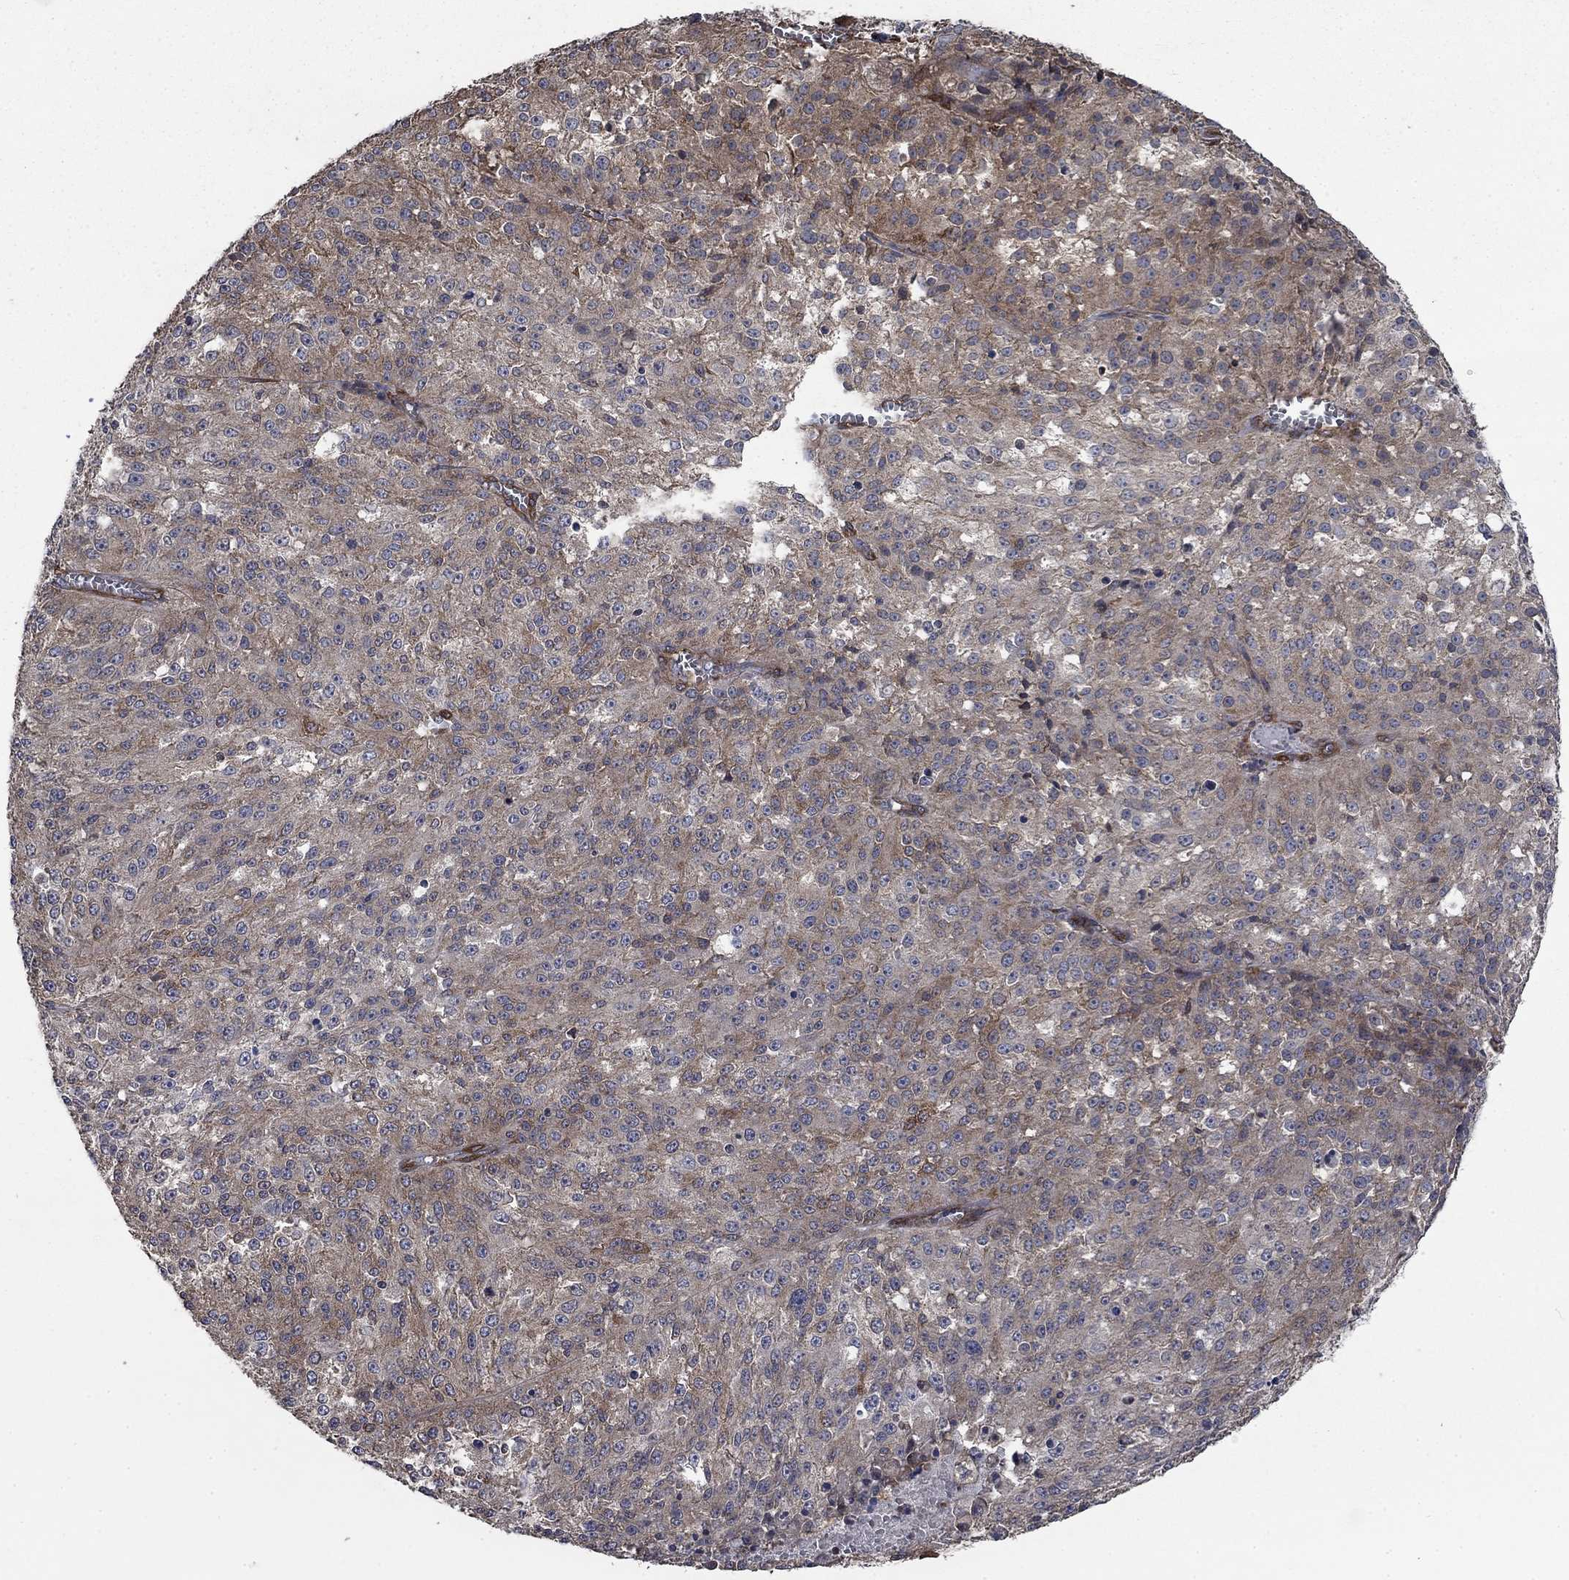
{"staining": {"intensity": "moderate", "quantity": "<25%", "location": "cytoplasmic/membranous"}, "tissue": "melanoma", "cell_type": "Tumor cells", "image_type": "cancer", "snomed": [{"axis": "morphology", "description": "Malignant melanoma, Metastatic site"}, {"axis": "topography", "description": "Lymph node"}], "caption": "A low amount of moderate cytoplasmic/membranous positivity is seen in approximately <25% of tumor cells in melanoma tissue. The protein is stained brown, and the nuclei are stained in blue (DAB IHC with brightfield microscopy, high magnification).", "gene": "PDE3A", "patient": {"sex": "female", "age": 64}}